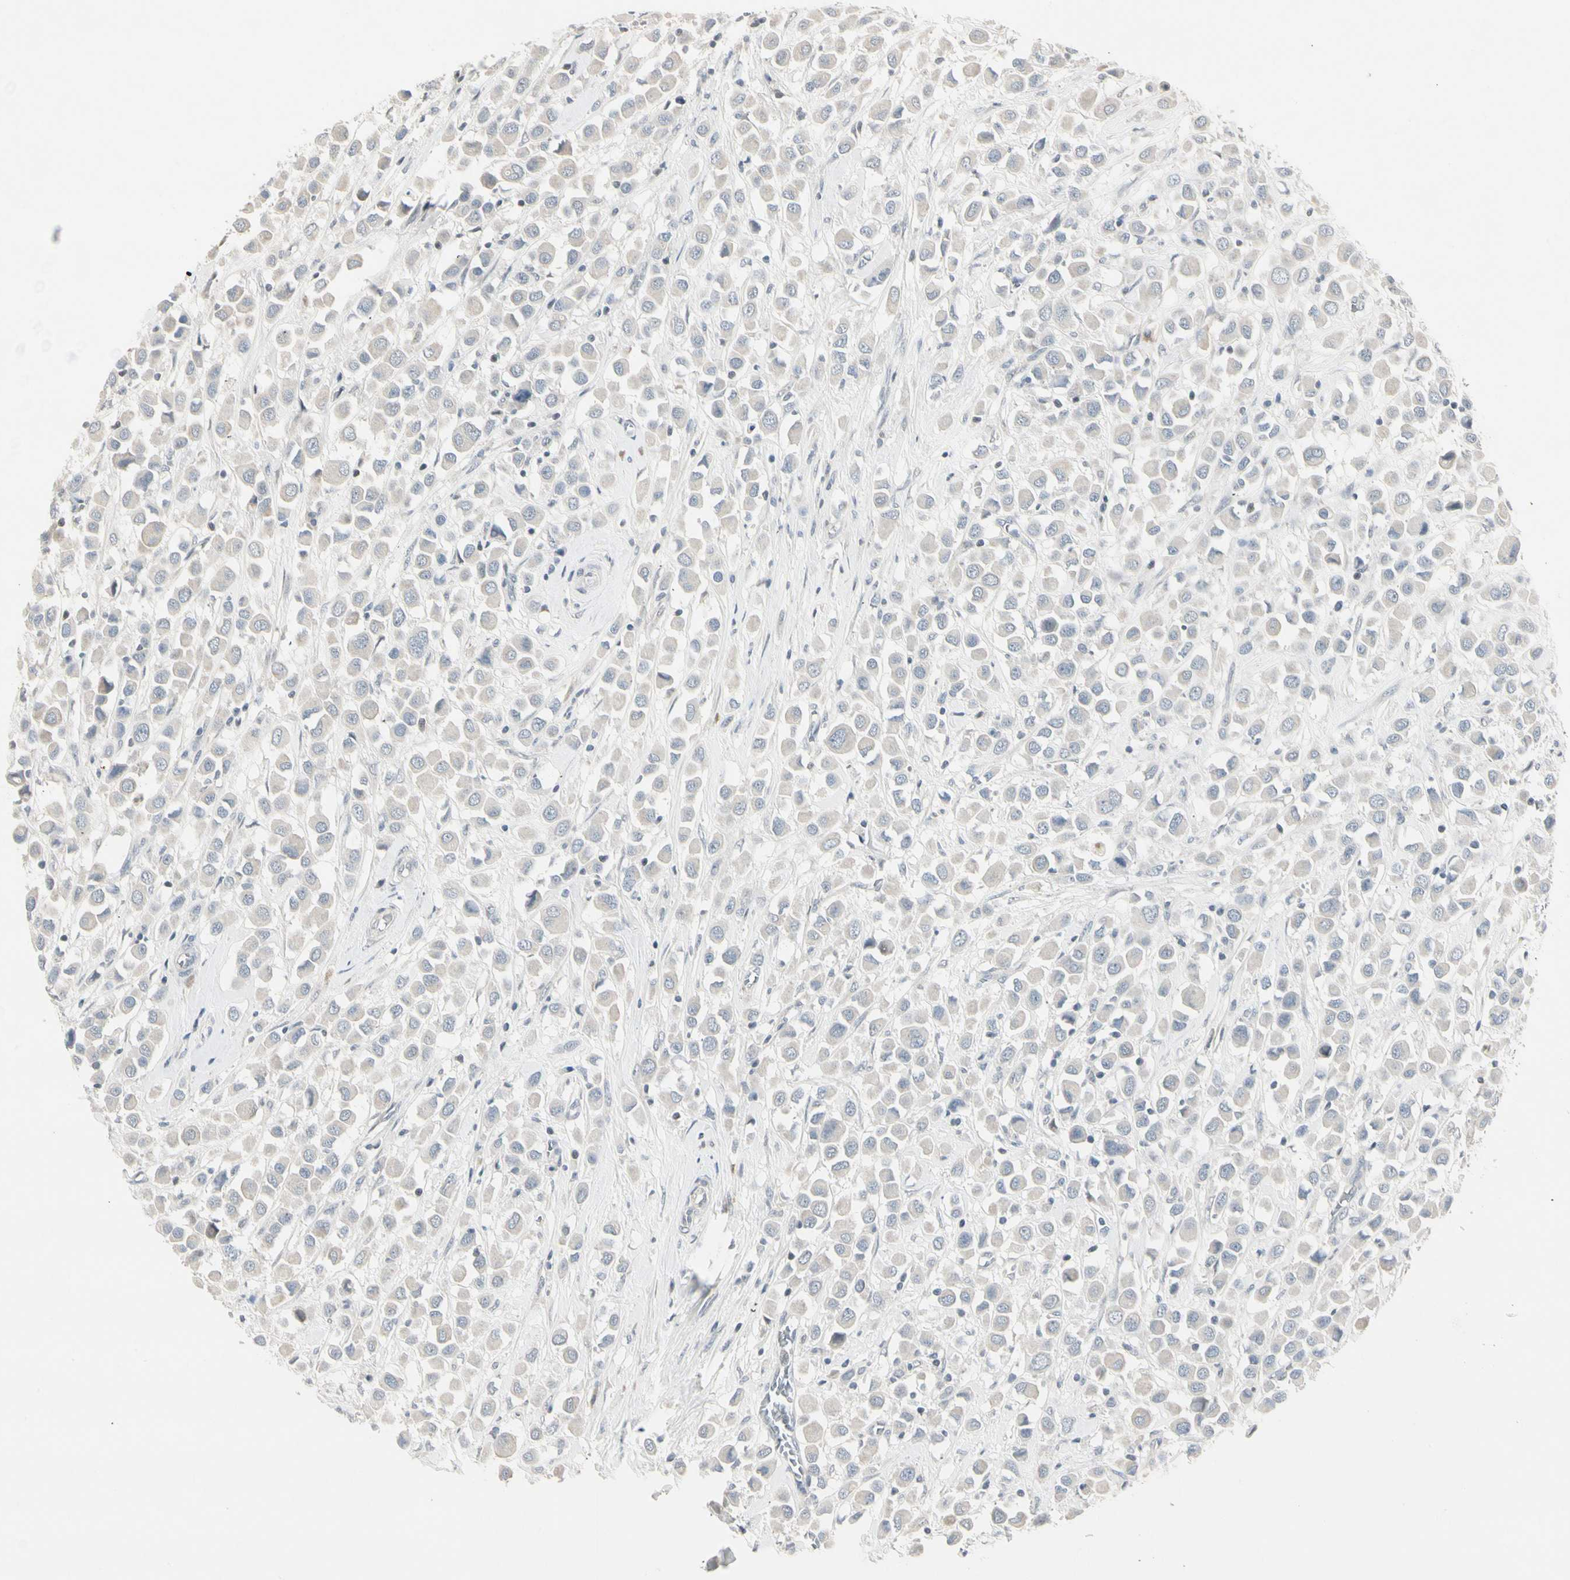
{"staining": {"intensity": "negative", "quantity": "none", "location": "none"}, "tissue": "breast cancer", "cell_type": "Tumor cells", "image_type": "cancer", "snomed": [{"axis": "morphology", "description": "Duct carcinoma"}, {"axis": "topography", "description": "Breast"}], "caption": "IHC of breast invasive ductal carcinoma reveals no staining in tumor cells.", "gene": "DMPK", "patient": {"sex": "female", "age": 61}}